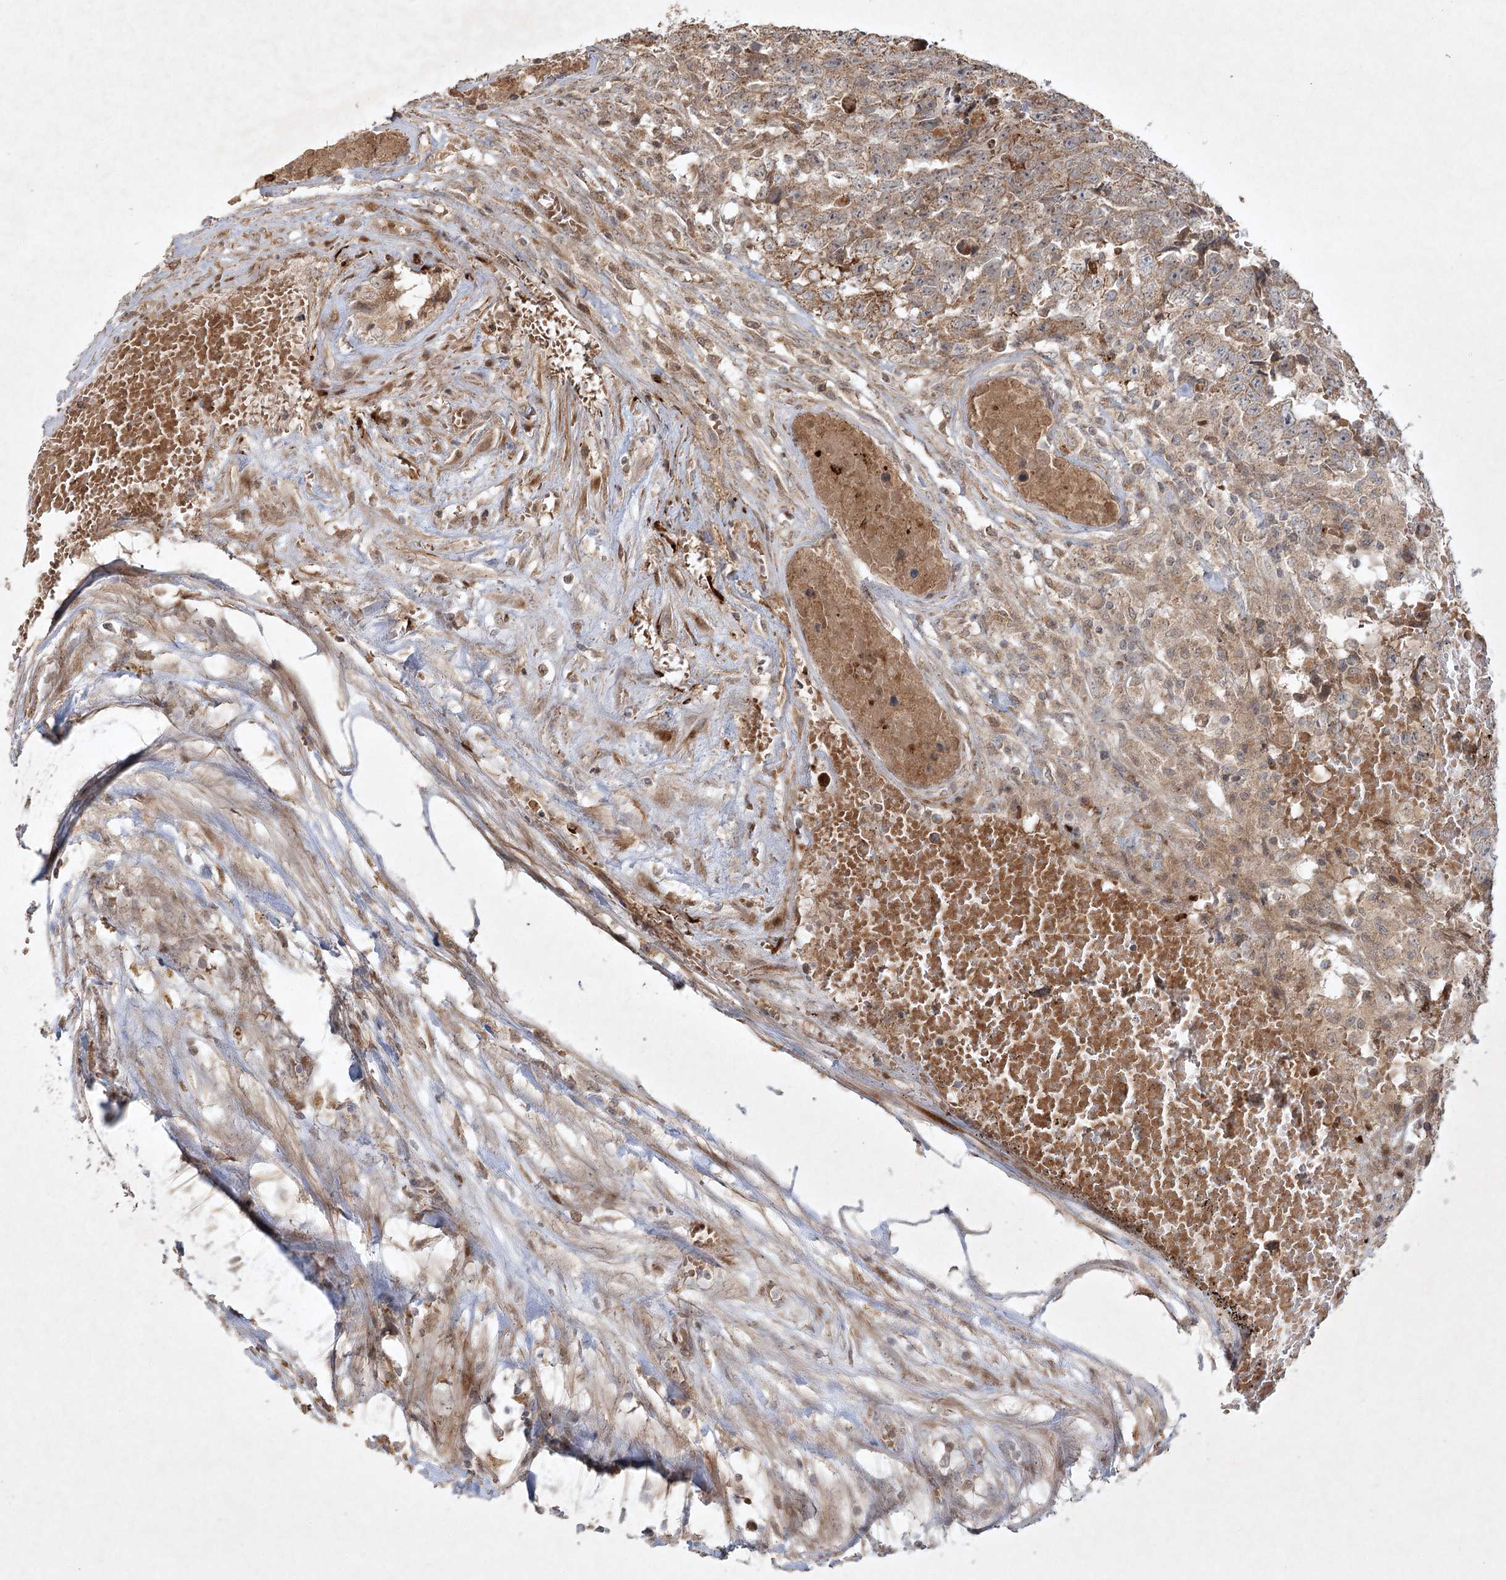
{"staining": {"intensity": "moderate", "quantity": ">75%", "location": "cytoplasmic/membranous"}, "tissue": "testis cancer", "cell_type": "Tumor cells", "image_type": "cancer", "snomed": [{"axis": "morphology", "description": "Carcinoma, Embryonal, NOS"}, {"axis": "topography", "description": "Testis"}], "caption": "Testis cancer was stained to show a protein in brown. There is medium levels of moderate cytoplasmic/membranous expression in approximately >75% of tumor cells.", "gene": "KBTBD4", "patient": {"sex": "male", "age": 25}}